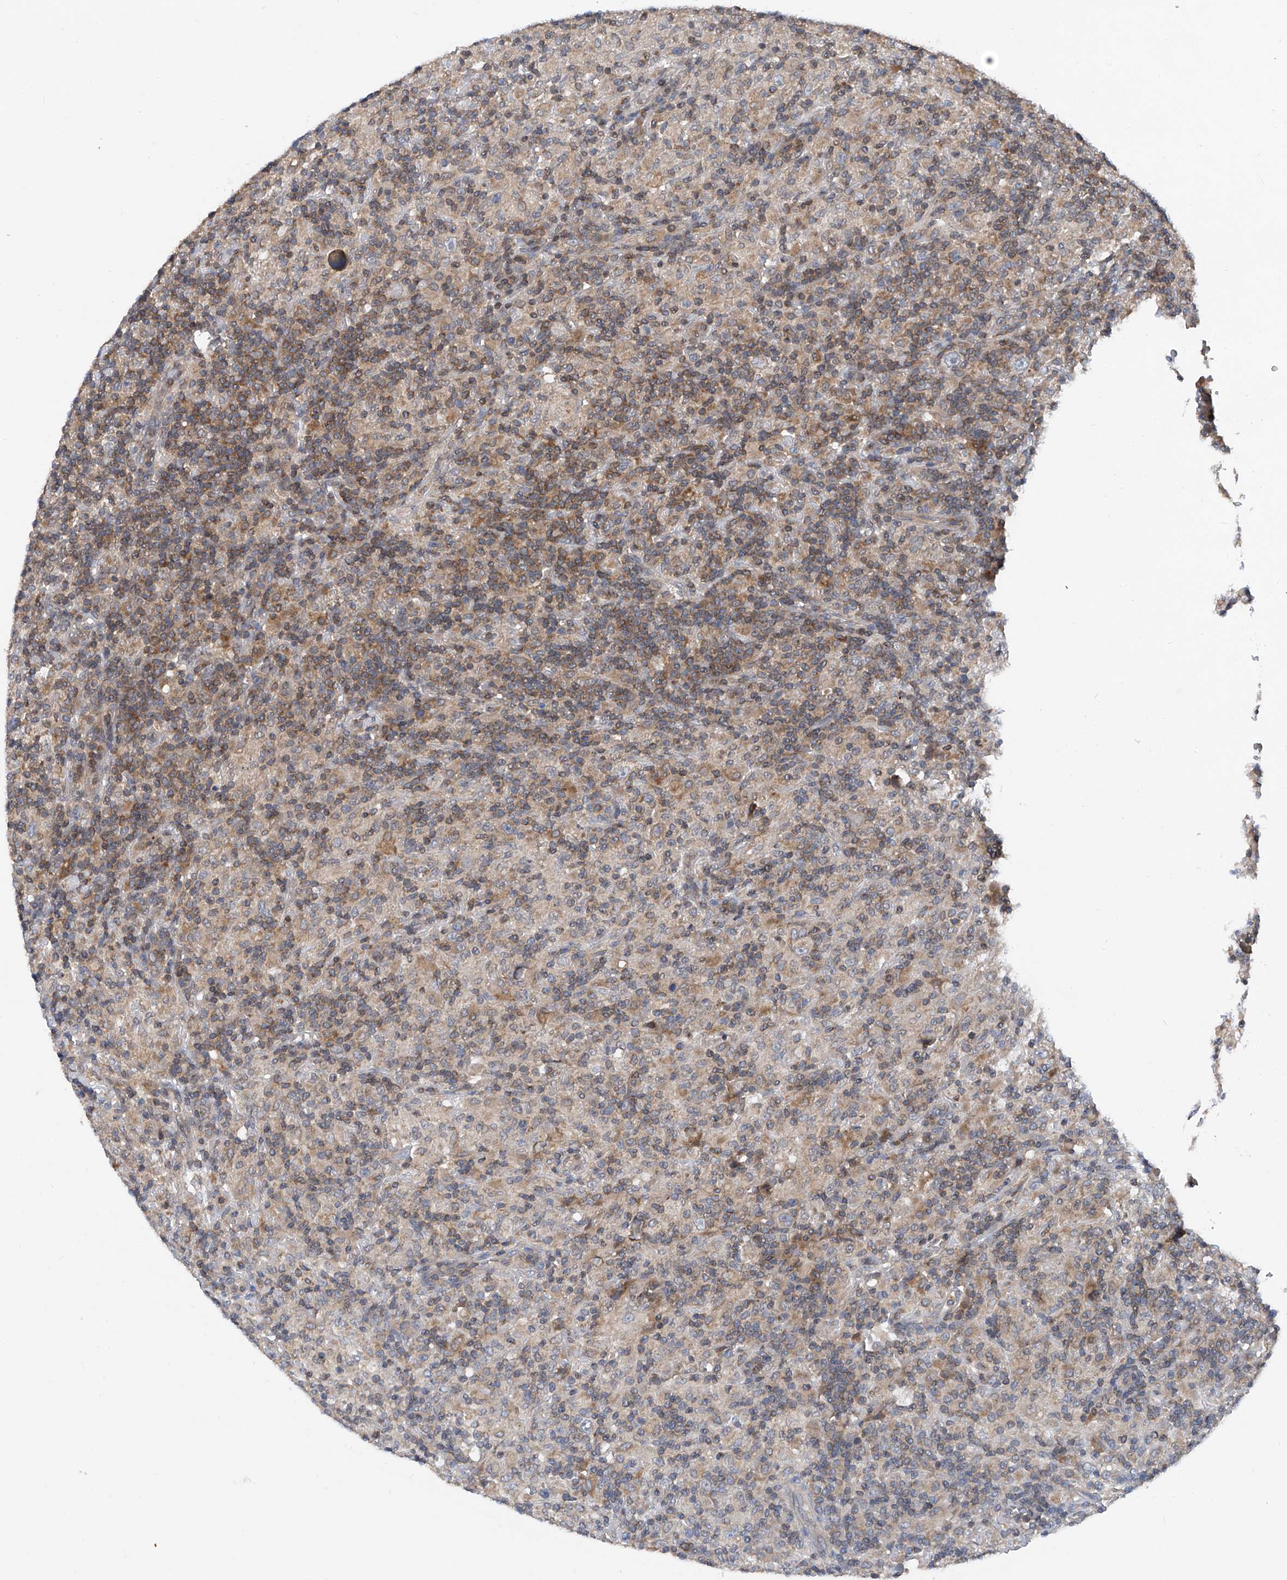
{"staining": {"intensity": "negative", "quantity": "none", "location": "none"}, "tissue": "lymphoma", "cell_type": "Tumor cells", "image_type": "cancer", "snomed": [{"axis": "morphology", "description": "Hodgkin's disease, NOS"}, {"axis": "topography", "description": "Lymph node"}], "caption": "Immunohistochemical staining of human lymphoma reveals no significant expression in tumor cells.", "gene": "TRIM38", "patient": {"sex": "male", "age": 70}}